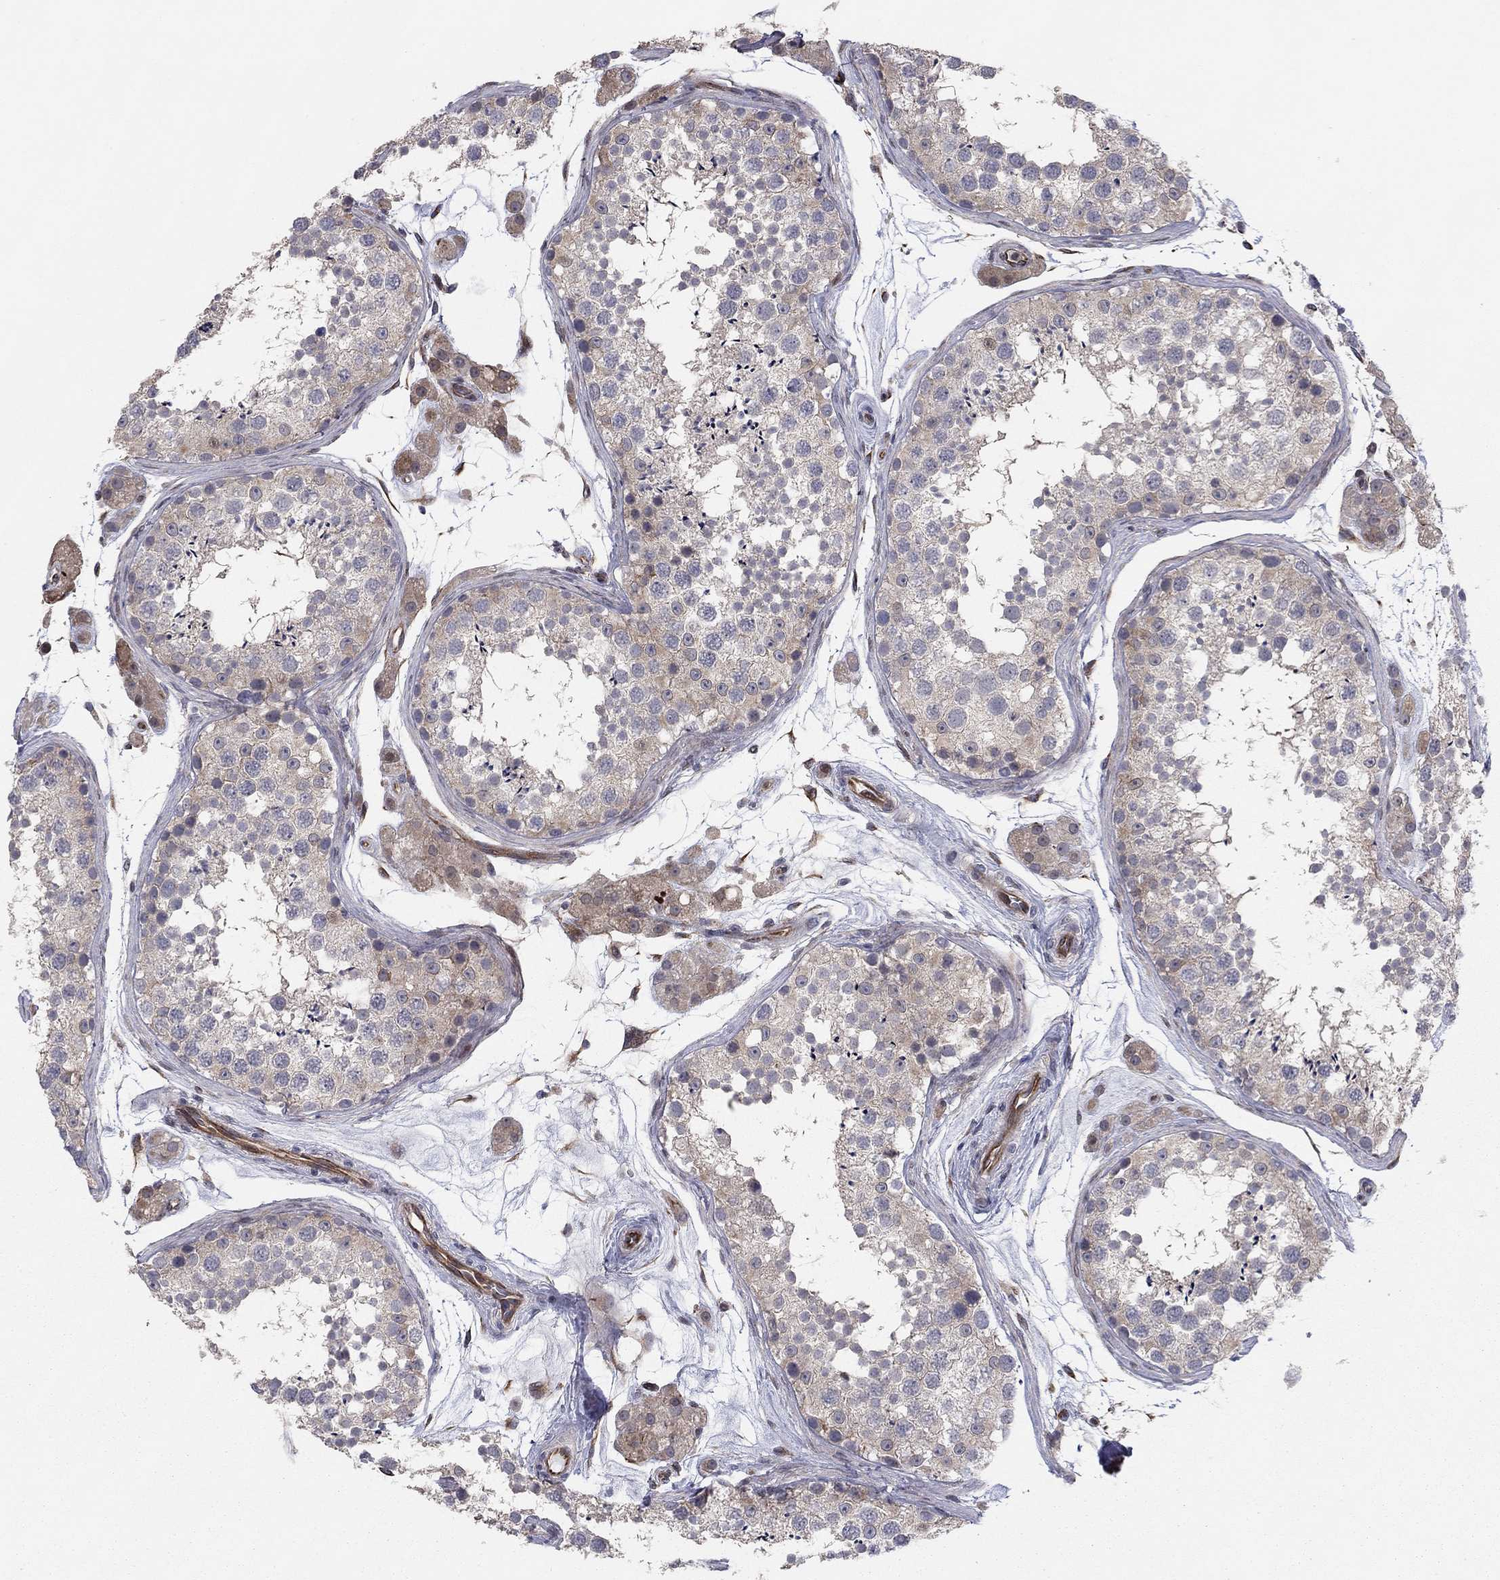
{"staining": {"intensity": "weak", "quantity": "<25%", "location": "cytoplasmic/membranous"}, "tissue": "testis", "cell_type": "Cells in seminiferous ducts", "image_type": "normal", "snomed": [{"axis": "morphology", "description": "Normal tissue, NOS"}, {"axis": "topography", "description": "Testis"}], "caption": "Cells in seminiferous ducts show no significant protein expression in unremarkable testis.", "gene": "BCL11A", "patient": {"sex": "male", "age": 41}}